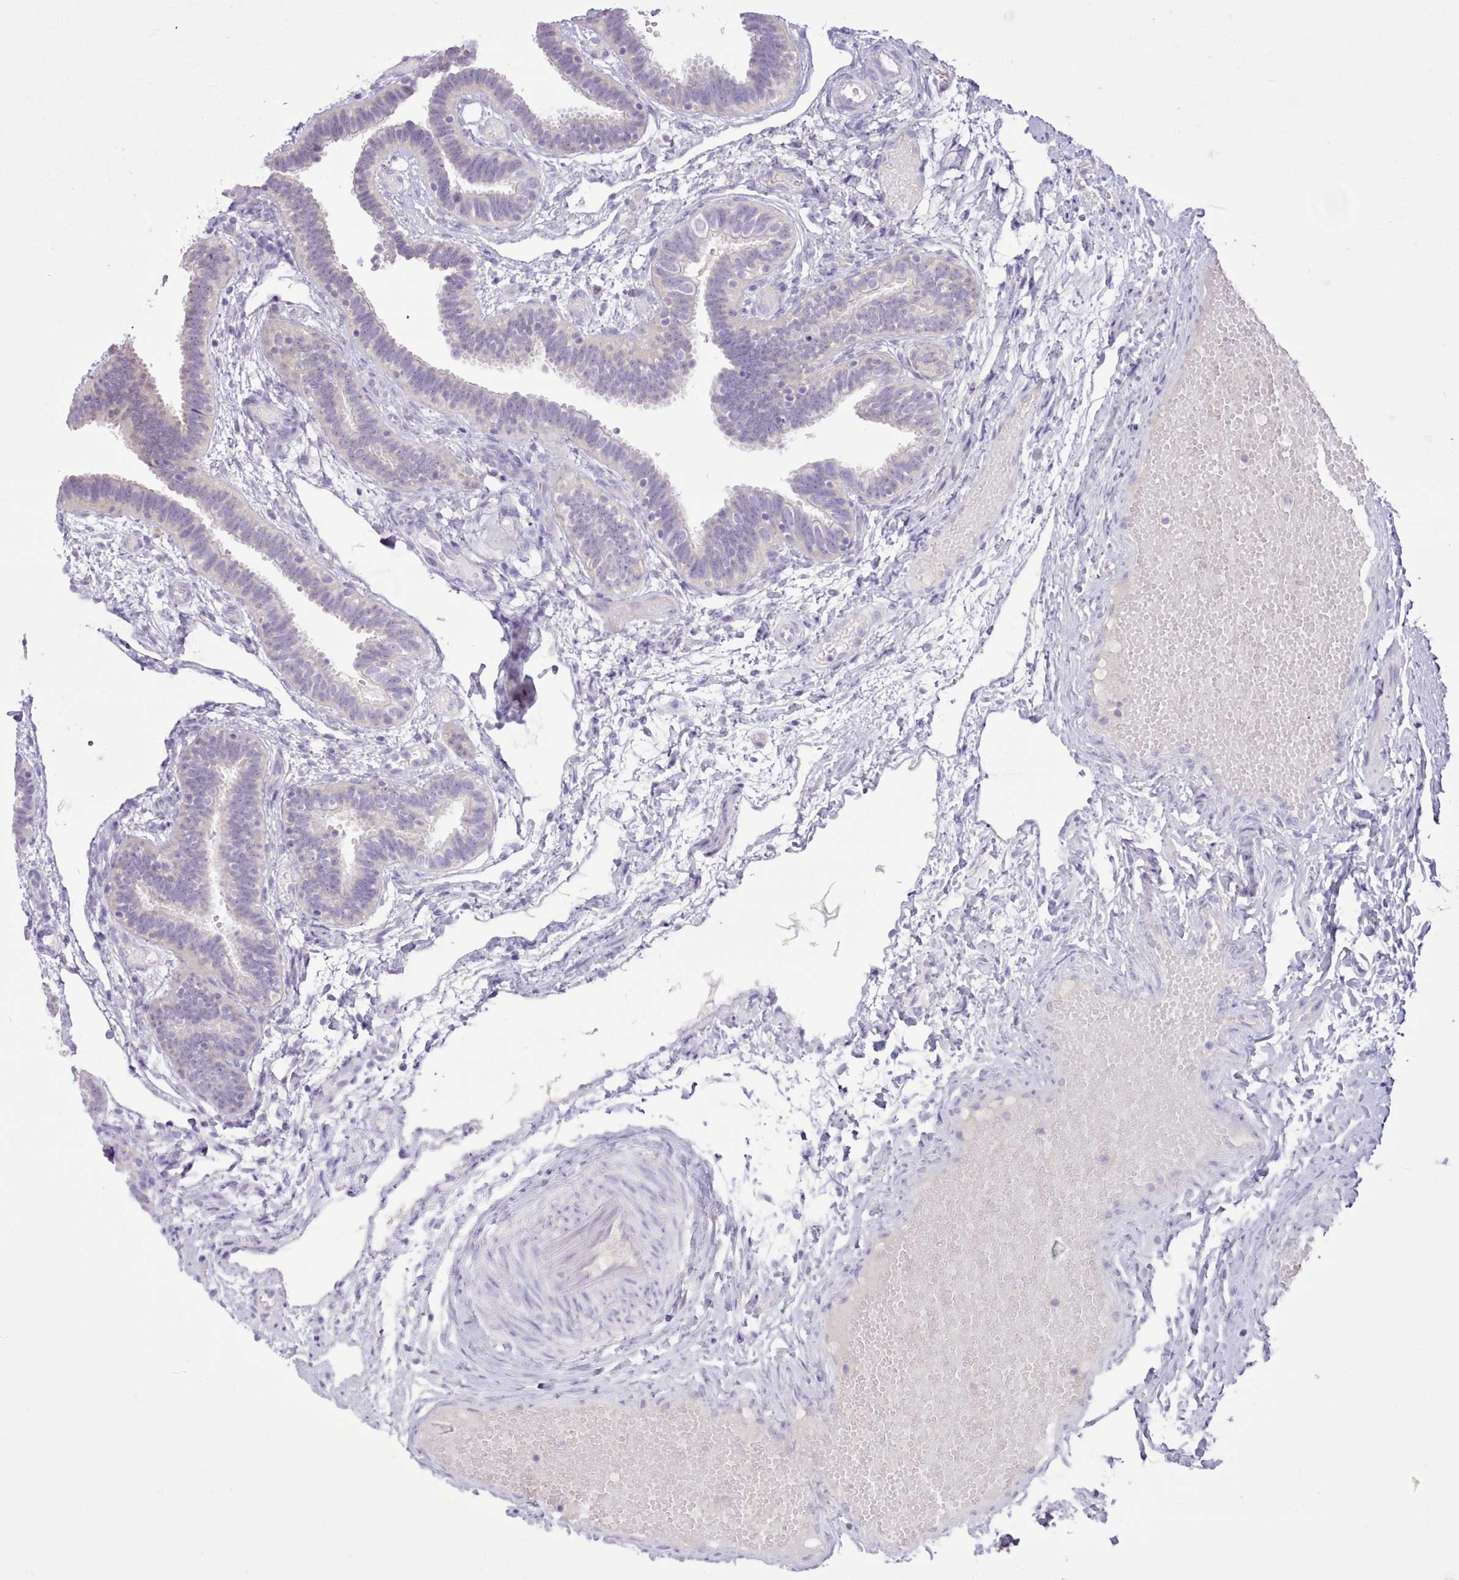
{"staining": {"intensity": "negative", "quantity": "none", "location": "none"}, "tissue": "fallopian tube", "cell_type": "Glandular cells", "image_type": "normal", "snomed": [{"axis": "morphology", "description": "Normal tissue, NOS"}, {"axis": "topography", "description": "Fallopian tube"}], "caption": "This is a photomicrograph of IHC staining of benign fallopian tube, which shows no staining in glandular cells. (DAB (3,3'-diaminobenzidine) immunohistochemistry, high magnification).", "gene": "CCL1", "patient": {"sex": "female", "age": 37}}